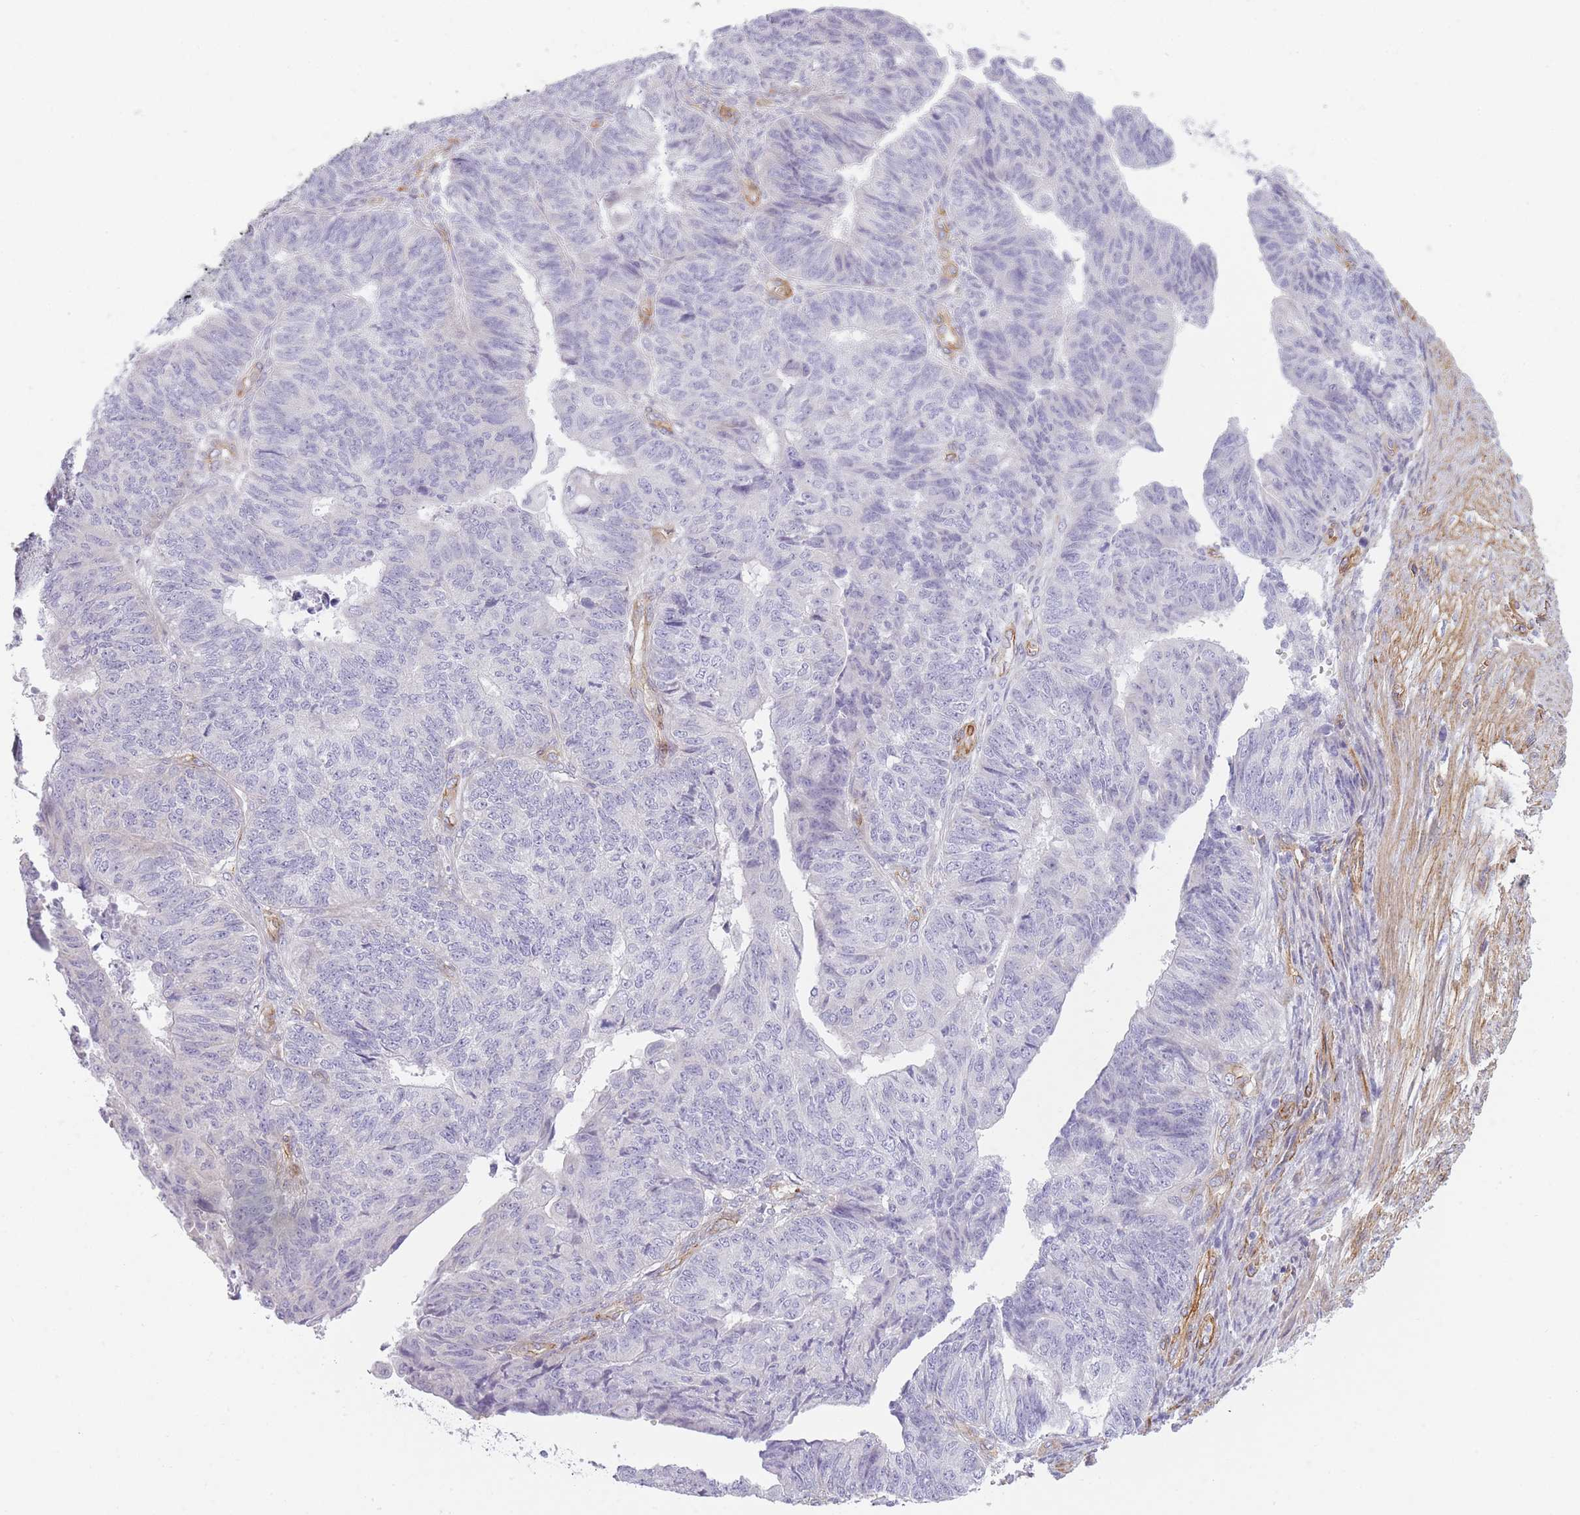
{"staining": {"intensity": "negative", "quantity": "none", "location": "none"}, "tissue": "endometrial cancer", "cell_type": "Tumor cells", "image_type": "cancer", "snomed": [{"axis": "morphology", "description": "Adenocarcinoma, NOS"}, {"axis": "topography", "description": "Endometrium"}], "caption": "This is an immunohistochemistry micrograph of endometrial adenocarcinoma. There is no expression in tumor cells.", "gene": "OR6B3", "patient": {"sex": "female", "age": 32}}